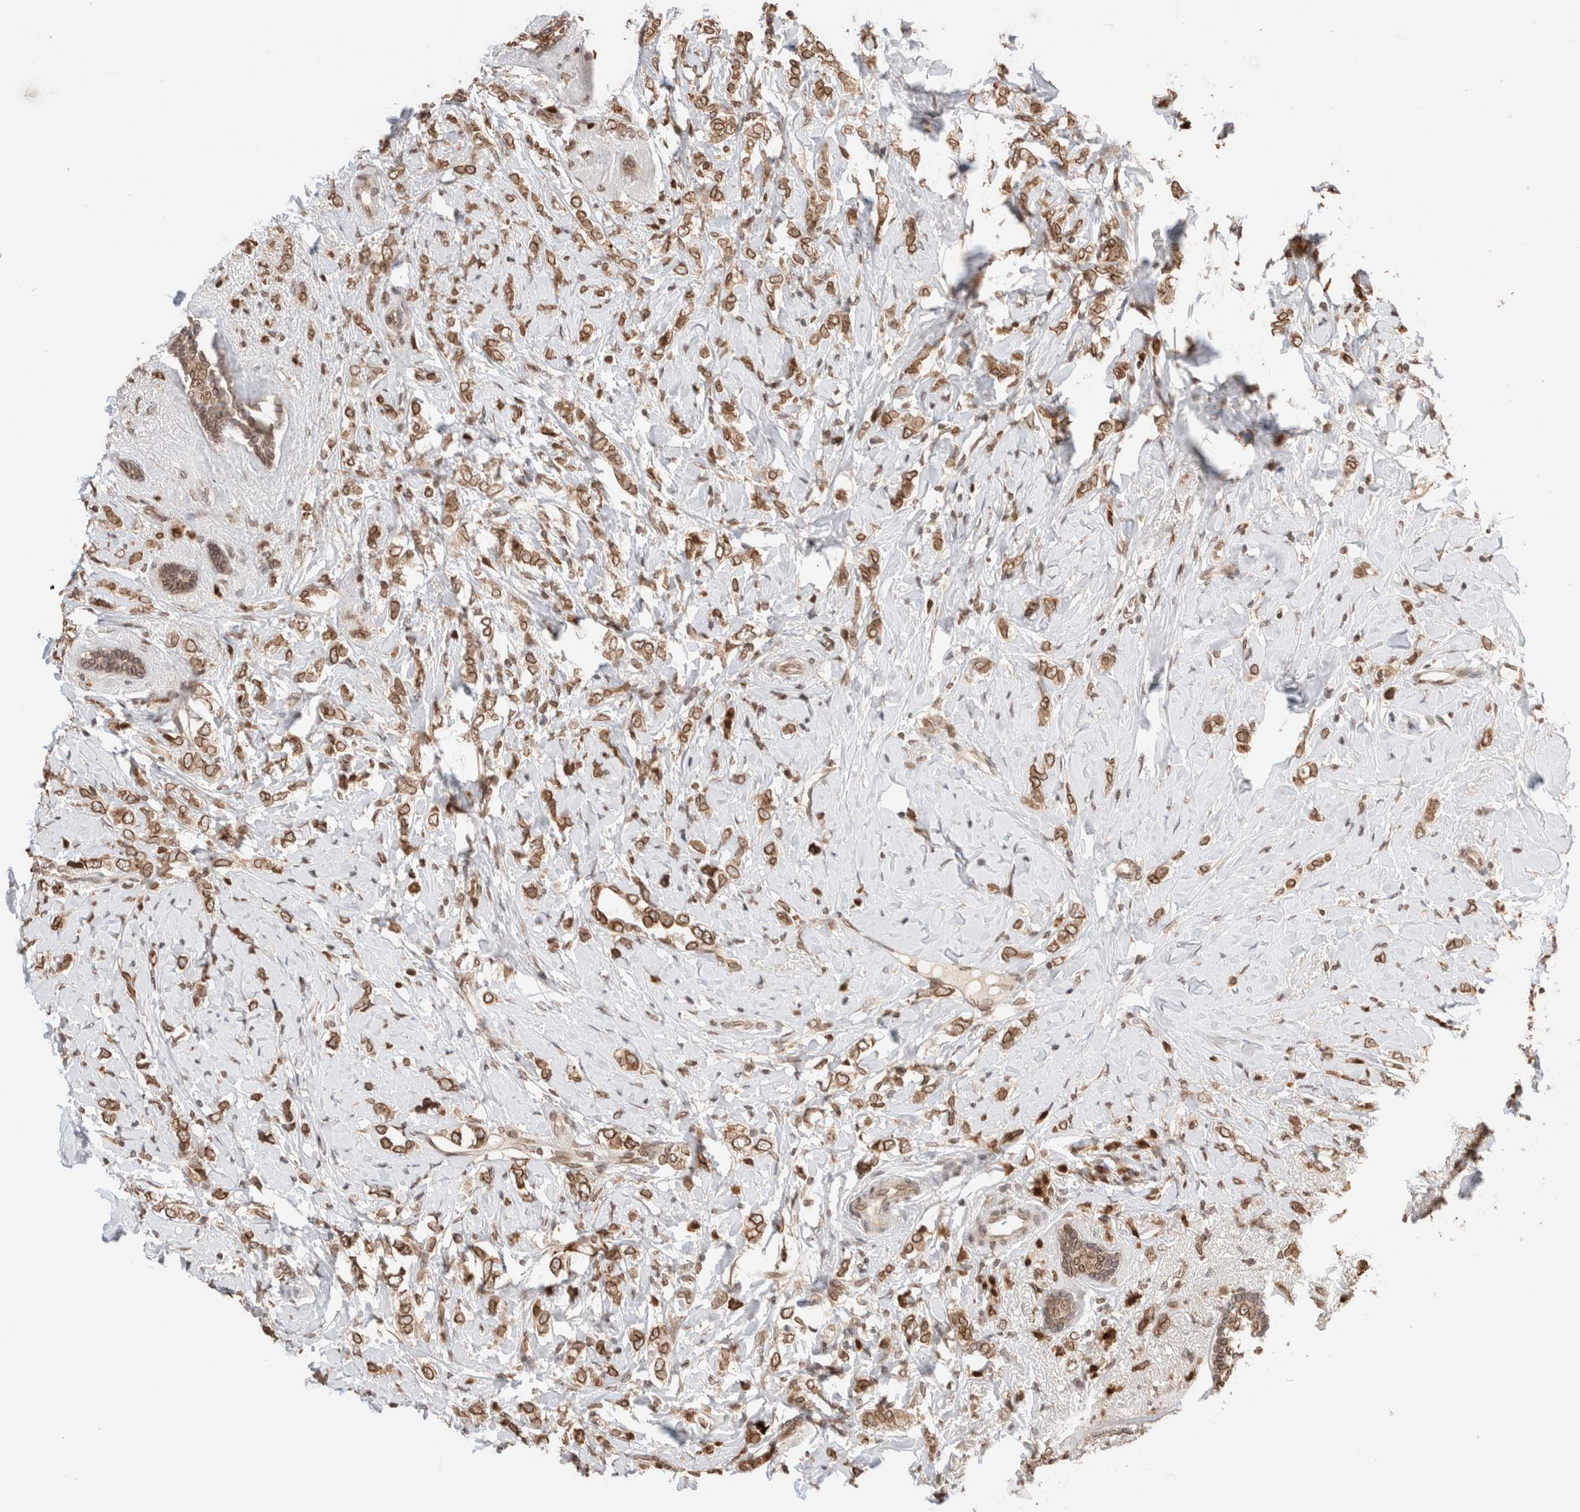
{"staining": {"intensity": "moderate", "quantity": ">75%", "location": "cytoplasmic/membranous,nuclear"}, "tissue": "breast cancer", "cell_type": "Tumor cells", "image_type": "cancer", "snomed": [{"axis": "morphology", "description": "Normal tissue, NOS"}, {"axis": "morphology", "description": "Lobular carcinoma"}, {"axis": "topography", "description": "Breast"}], "caption": "The micrograph exhibits immunohistochemical staining of breast cancer (lobular carcinoma). There is moderate cytoplasmic/membranous and nuclear staining is identified in approximately >75% of tumor cells.", "gene": "TPR", "patient": {"sex": "female", "age": 47}}